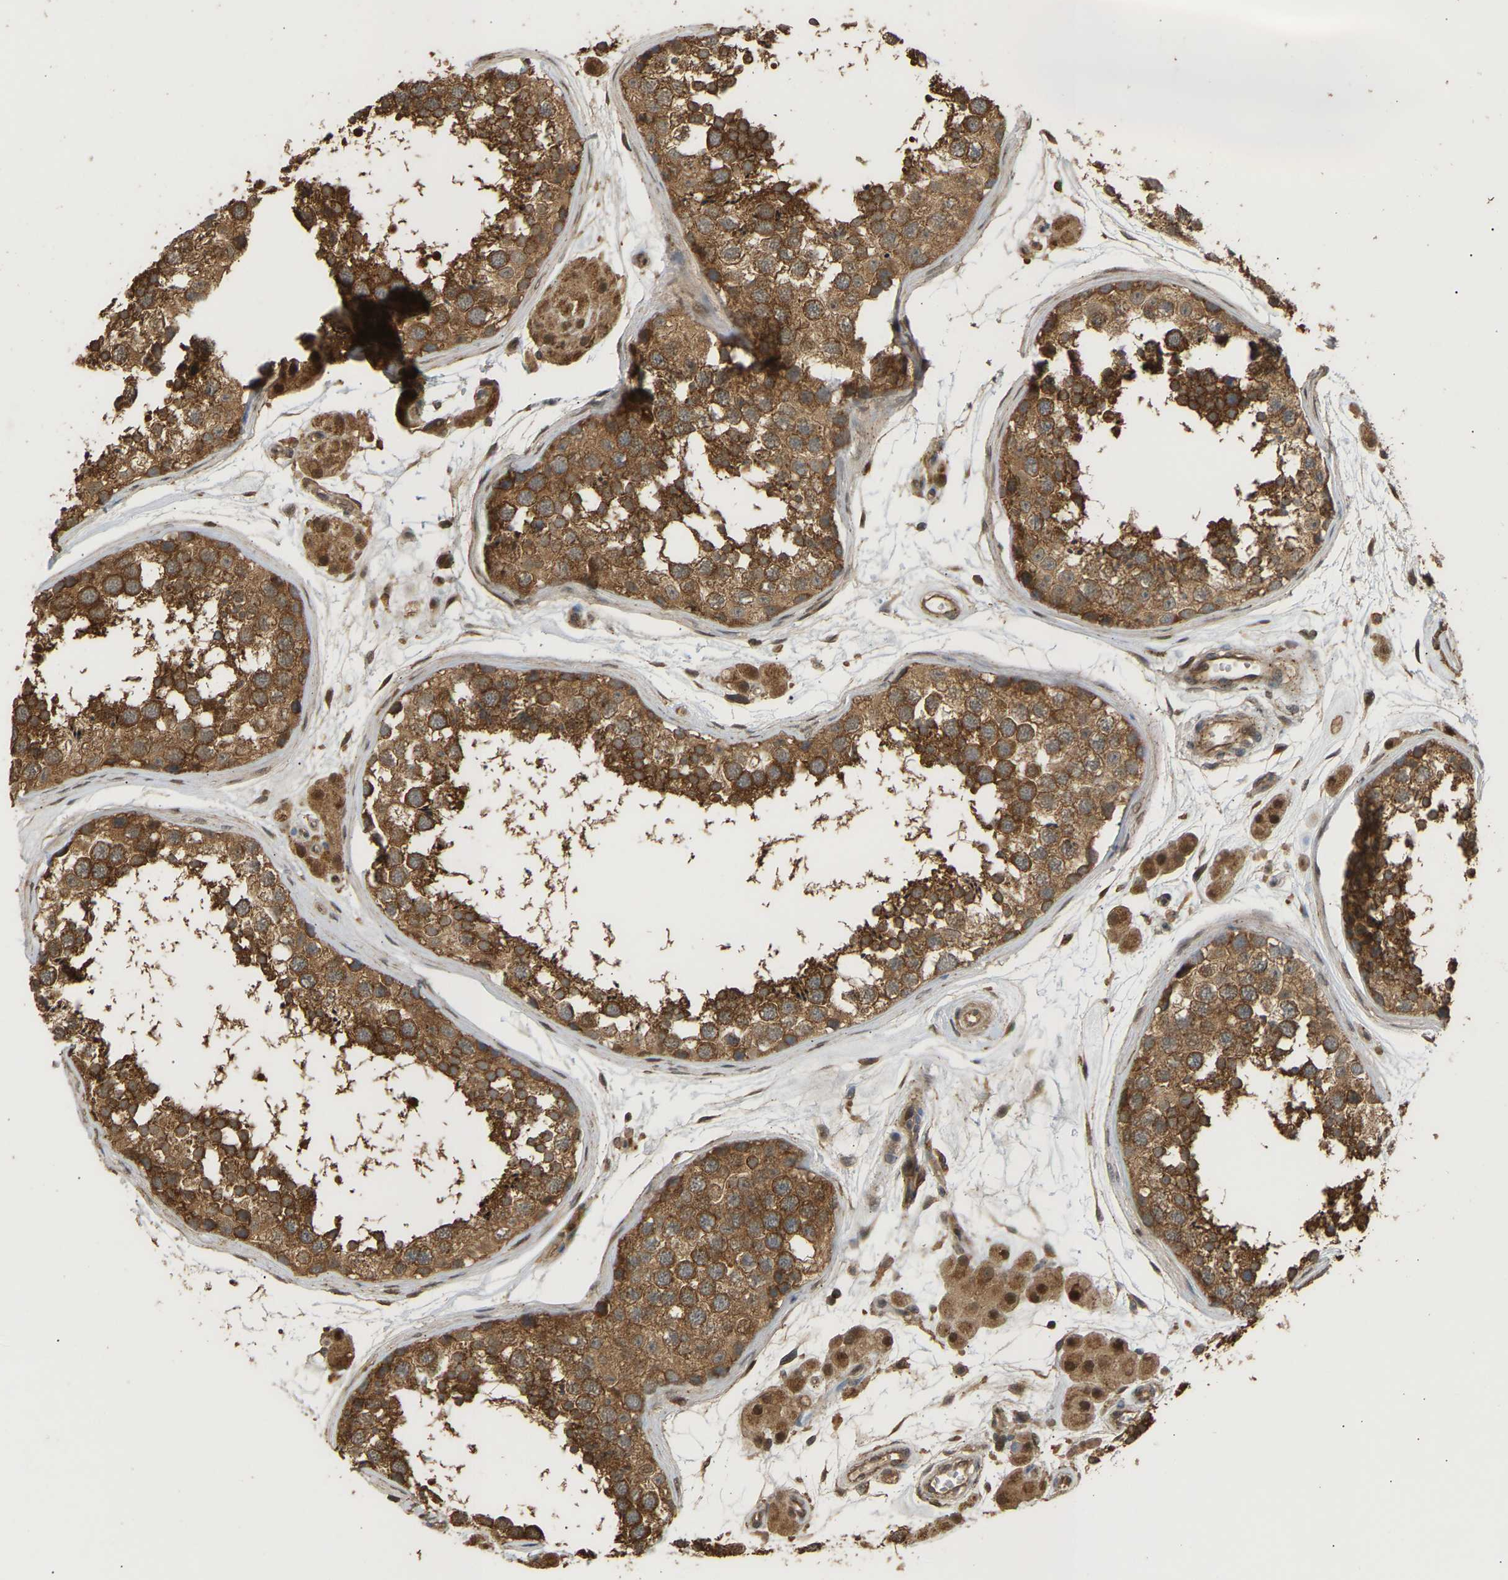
{"staining": {"intensity": "strong", "quantity": ">75%", "location": "cytoplasmic/membranous"}, "tissue": "testis", "cell_type": "Cells in seminiferous ducts", "image_type": "normal", "snomed": [{"axis": "morphology", "description": "Normal tissue, NOS"}, {"axis": "topography", "description": "Testis"}], "caption": "IHC staining of normal testis, which displays high levels of strong cytoplasmic/membranous staining in approximately >75% of cells in seminiferous ducts indicating strong cytoplasmic/membranous protein staining. The staining was performed using DAB (3,3'-diaminobenzidine) (brown) for protein detection and nuclei were counterstained in hematoxylin (blue).", "gene": "ENSG00000282218", "patient": {"sex": "male", "age": 56}}